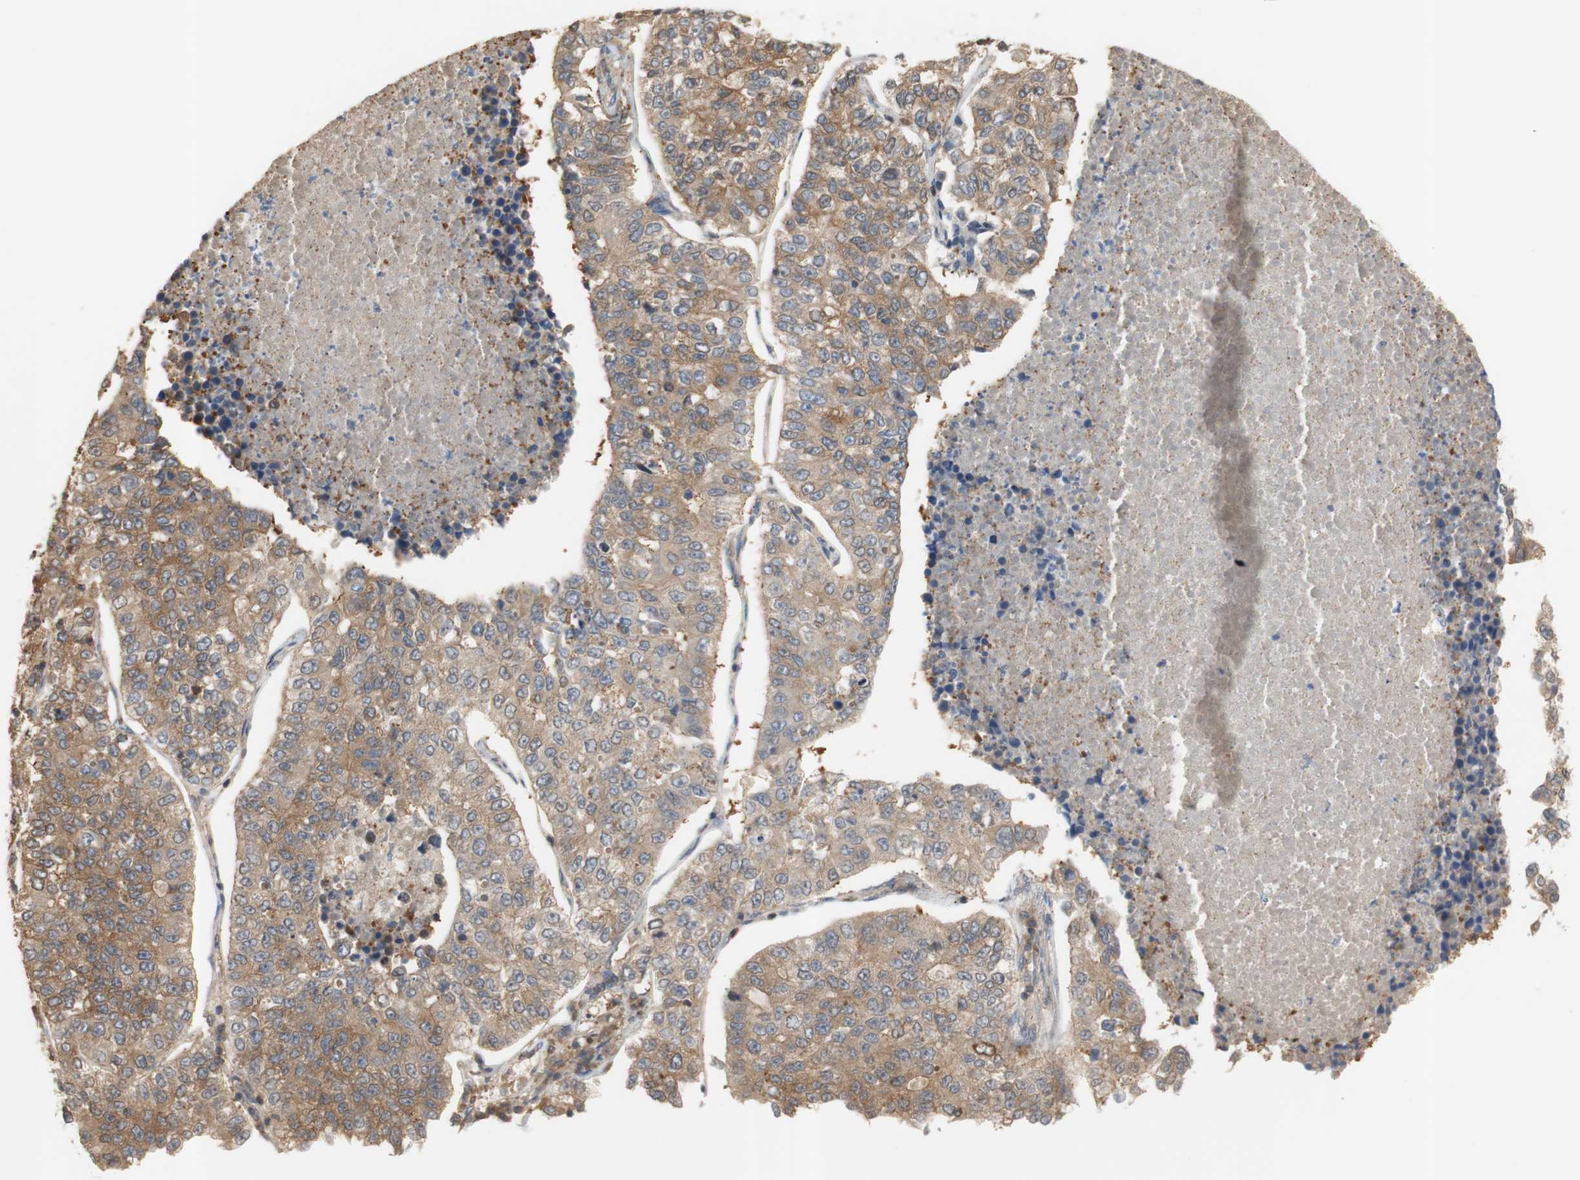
{"staining": {"intensity": "moderate", "quantity": ">75%", "location": "cytoplasmic/membranous"}, "tissue": "lung cancer", "cell_type": "Tumor cells", "image_type": "cancer", "snomed": [{"axis": "morphology", "description": "Adenocarcinoma, NOS"}, {"axis": "topography", "description": "Lung"}], "caption": "A histopathology image showing moderate cytoplasmic/membranous expression in approximately >75% of tumor cells in lung cancer (adenocarcinoma), as visualized by brown immunohistochemical staining.", "gene": "NAP1L4", "patient": {"sex": "male", "age": 49}}